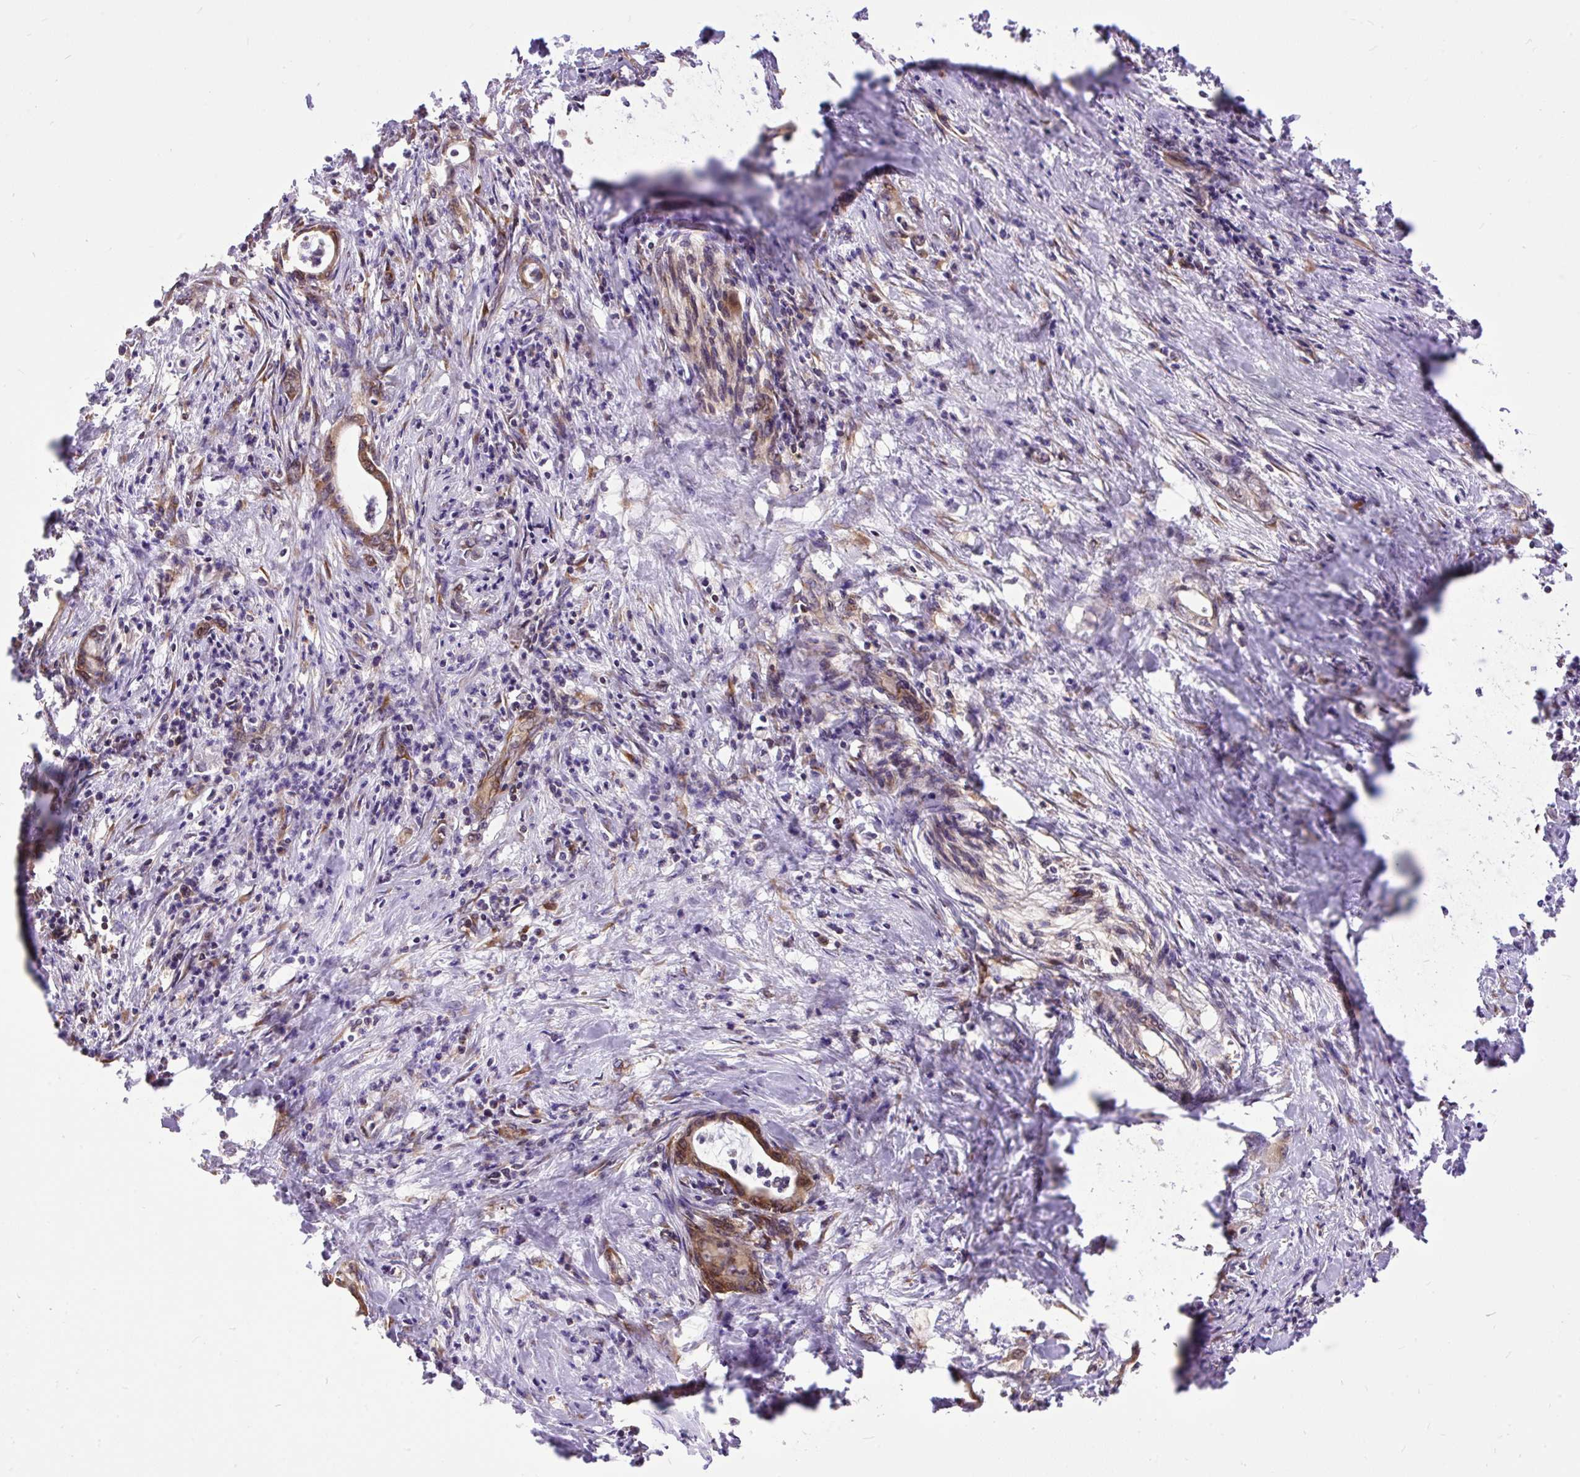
{"staining": {"intensity": "moderate", "quantity": ">75%", "location": "cytoplasmic/membranous,nuclear"}, "tissue": "pancreatic cancer", "cell_type": "Tumor cells", "image_type": "cancer", "snomed": [{"axis": "morphology", "description": "Adenocarcinoma, NOS"}, {"axis": "topography", "description": "Pancreas"}], "caption": "Immunohistochemical staining of pancreatic cancer (adenocarcinoma) displays medium levels of moderate cytoplasmic/membranous and nuclear positivity in approximately >75% of tumor cells. Using DAB (brown) and hematoxylin (blue) stains, captured at high magnification using brightfield microscopy.", "gene": "TRIM17", "patient": {"sex": "female", "age": 55}}